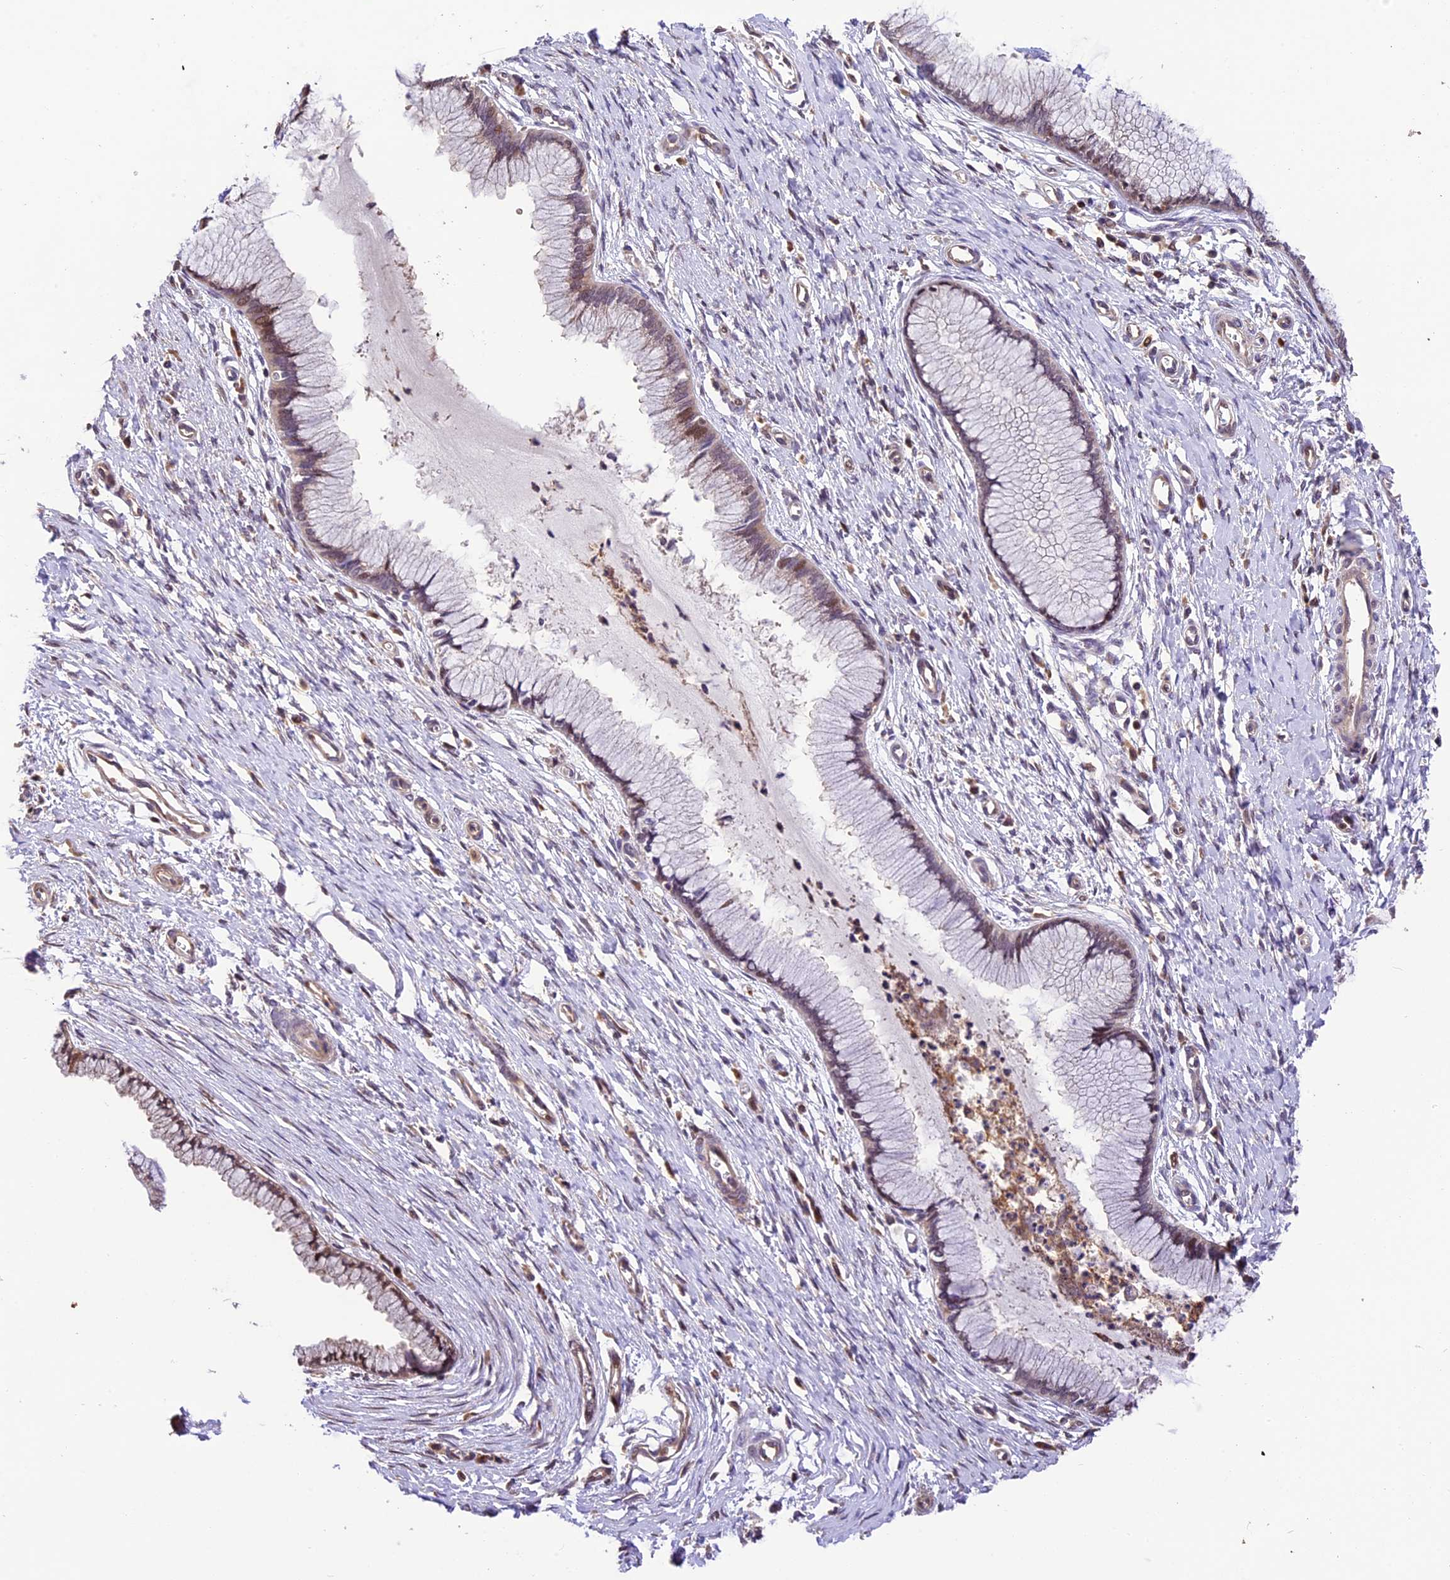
{"staining": {"intensity": "negative", "quantity": "none", "location": "none"}, "tissue": "cervix", "cell_type": "Glandular cells", "image_type": "normal", "snomed": [{"axis": "morphology", "description": "Normal tissue, NOS"}, {"axis": "topography", "description": "Cervix"}], "caption": "The IHC micrograph has no significant expression in glandular cells of cervix.", "gene": "DGKH", "patient": {"sex": "female", "age": 55}}